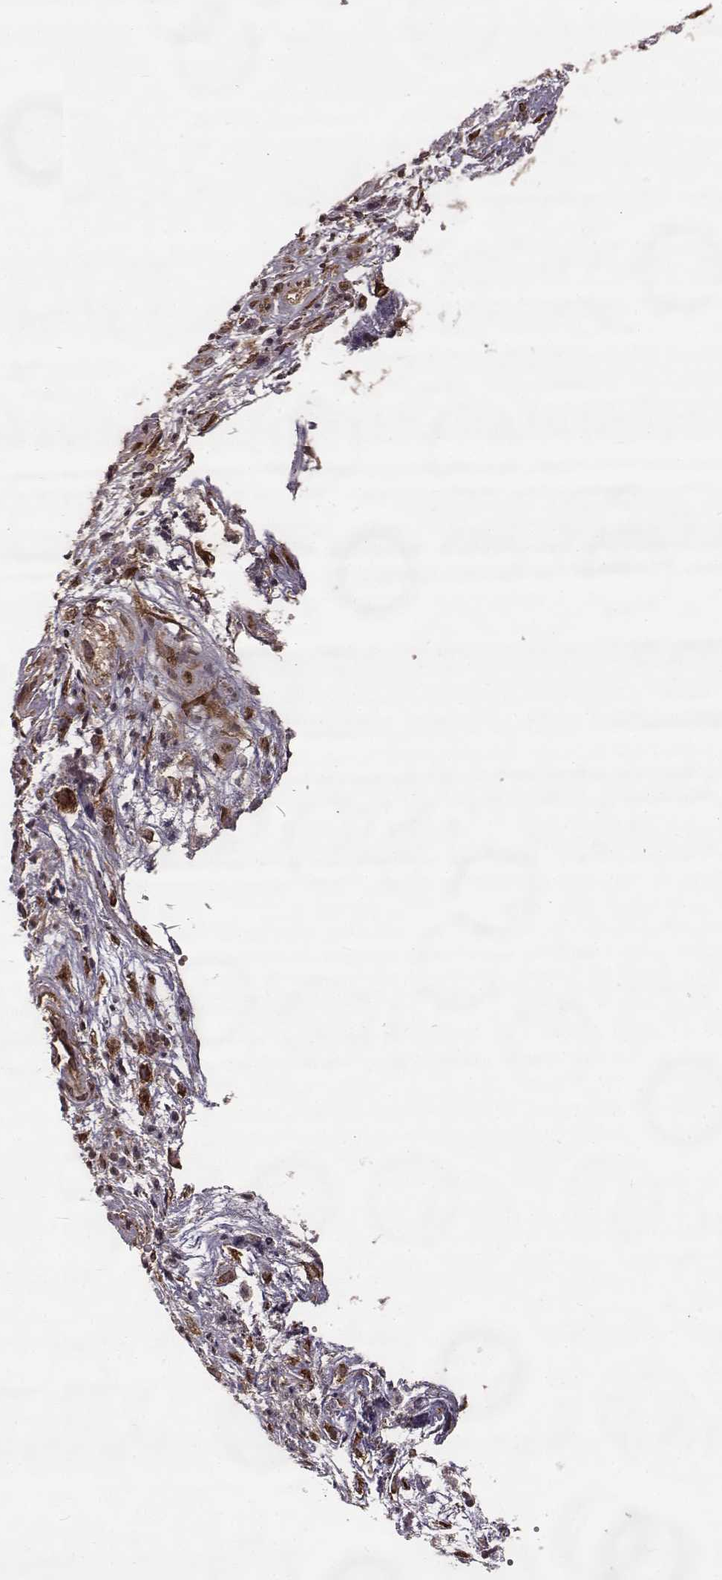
{"staining": {"intensity": "moderate", "quantity": ">75%", "location": "cytoplasmic/membranous"}, "tissue": "nasopharynx", "cell_type": "Respiratory epithelial cells", "image_type": "normal", "snomed": [{"axis": "morphology", "description": "Normal tissue, NOS"}, {"axis": "topography", "description": "Nasopharynx"}], "caption": "Moderate cytoplasmic/membranous positivity for a protein is appreciated in approximately >75% of respiratory epithelial cells of benign nasopharynx using immunohistochemistry (IHC).", "gene": "FSTL1", "patient": {"sex": "male", "age": 31}}